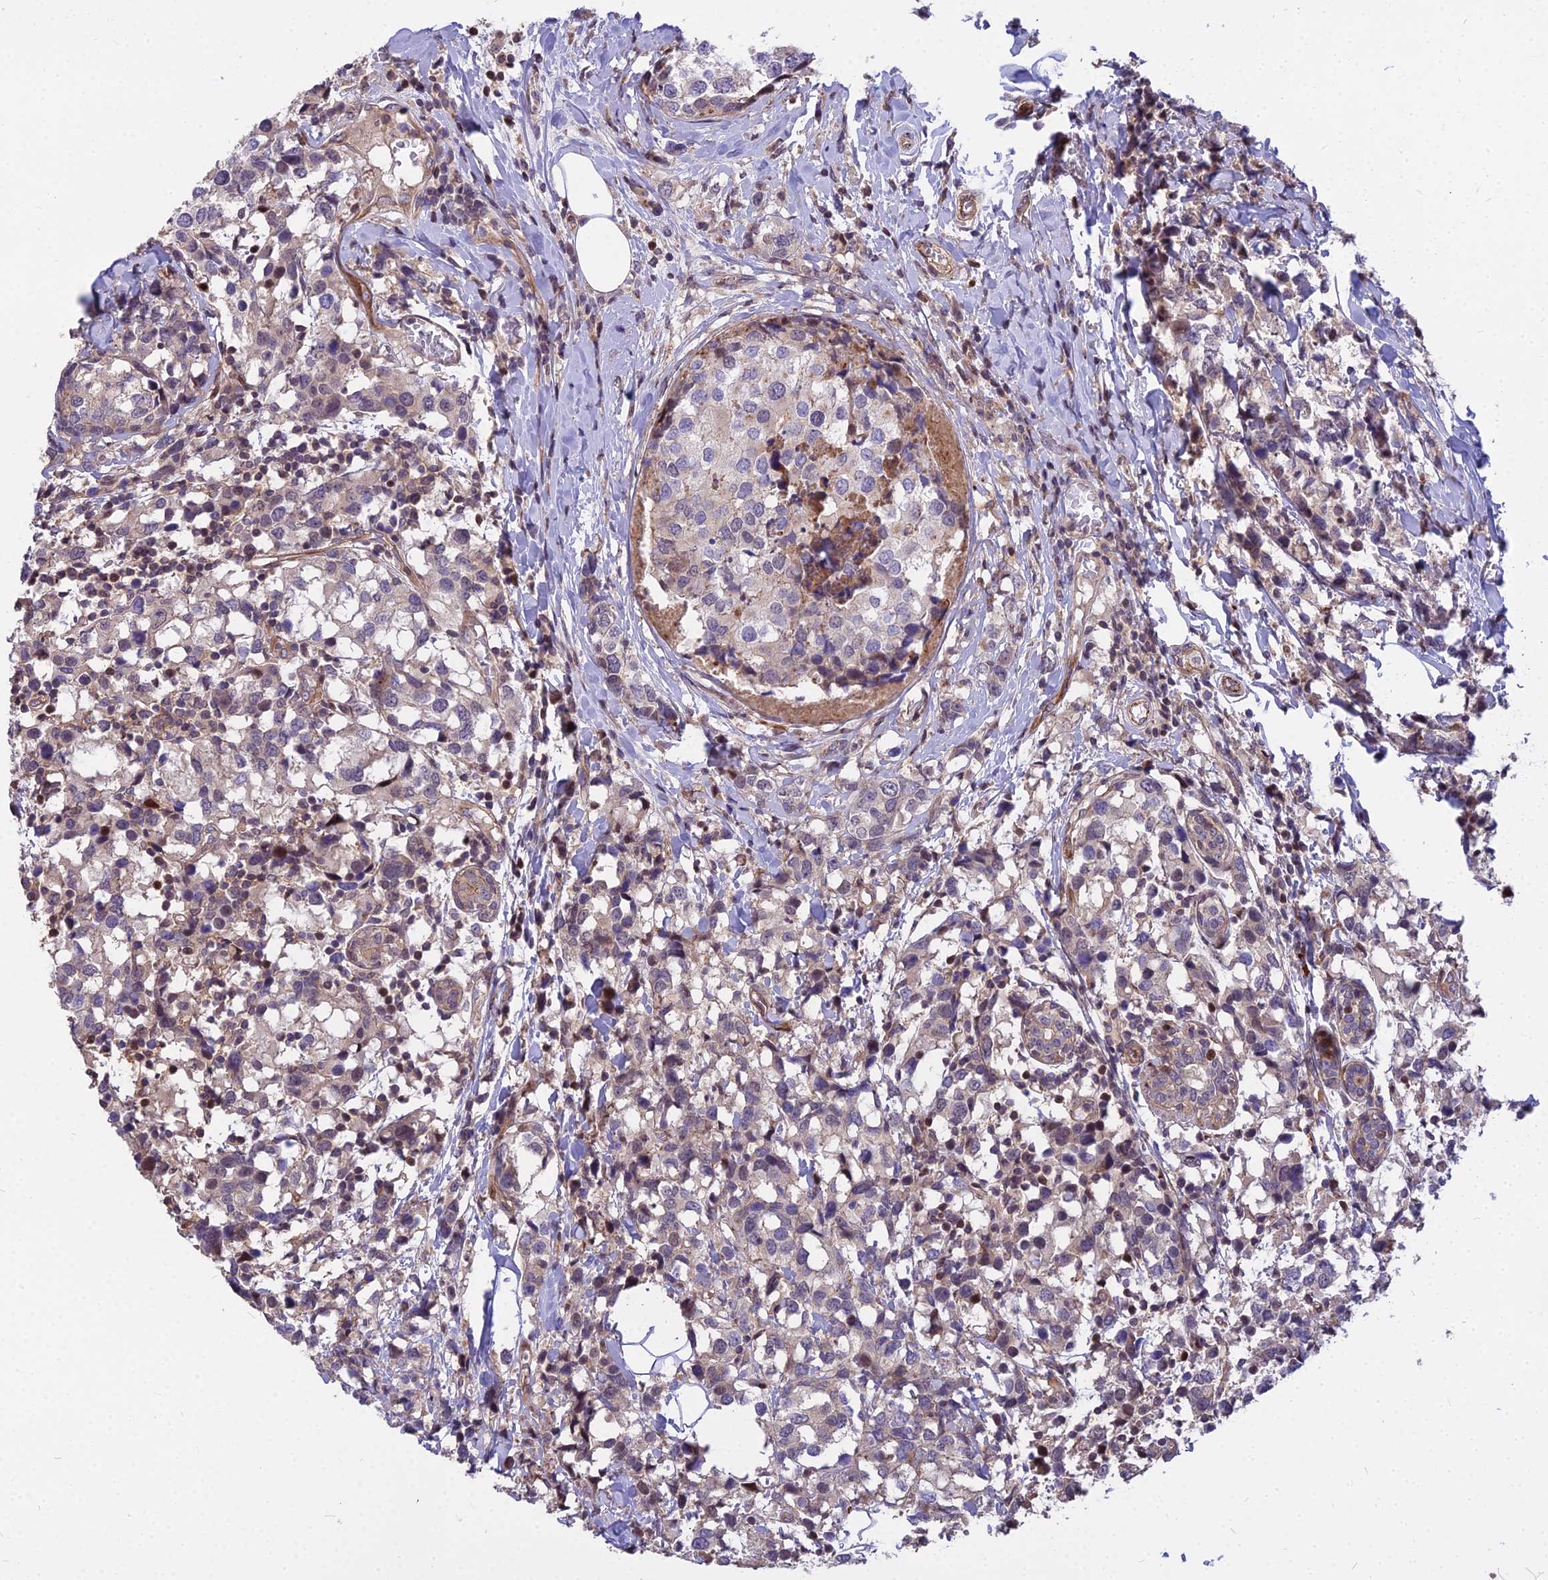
{"staining": {"intensity": "negative", "quantity": "none", "location": "none"}, "tissue": "breast cancer", "cell_type": "Tumor cells", "image_type": "cancer", "snomed": [{"axis": "morphology", "description": "Lobular carcinoma"}, {"axis": "topography", "description": "Breast"}], "caption": "High power microscopy image of an immunohistochemistry photomicrograph of lobular carcinoma (breast), revealing no significant positivity in tumor cells.", "gene": "GLYATL3", "patient": {"sex": "female", "age": 59}}